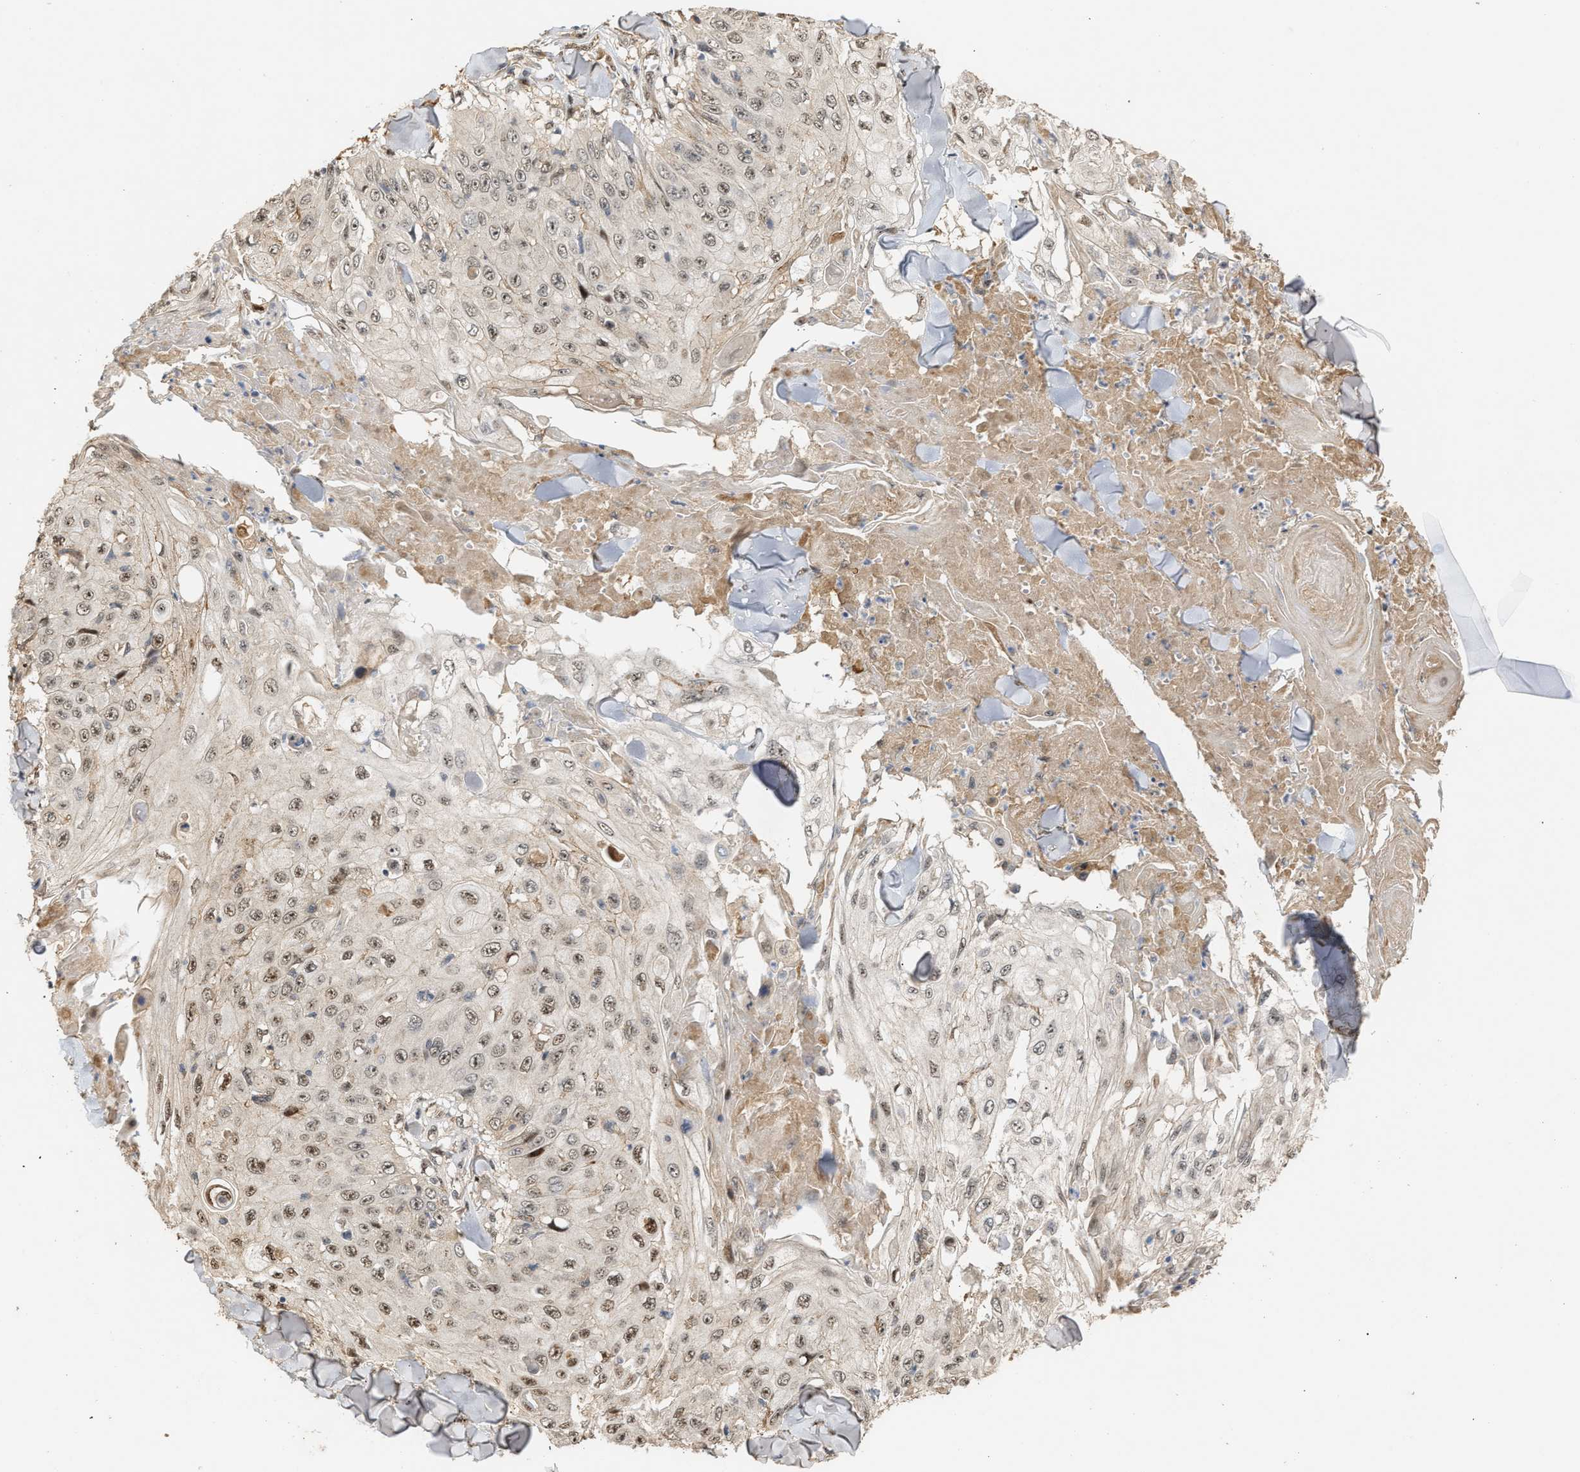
{"staining": {"intensity": "moderate", "quantity": "25%-75%", "location": "nuclear"}, "tissue": "skin cancer", "cell_type": "Tumor cells", "image_type": "cancer", "snomed": [{"axis": "morphology", "description": "Squamous cell carcinoma, NOS"}, {"axis": "topography", "description": "Skin"}], "caption": "An image showing moderate nuclear staining in about 25%-75% of tumor cells in skin squamous cell carcinoma, as visualized by brown immunohistochemical staining.", "gene": "ZFAND5", "patient": {"sex": "male", "age": 86}}